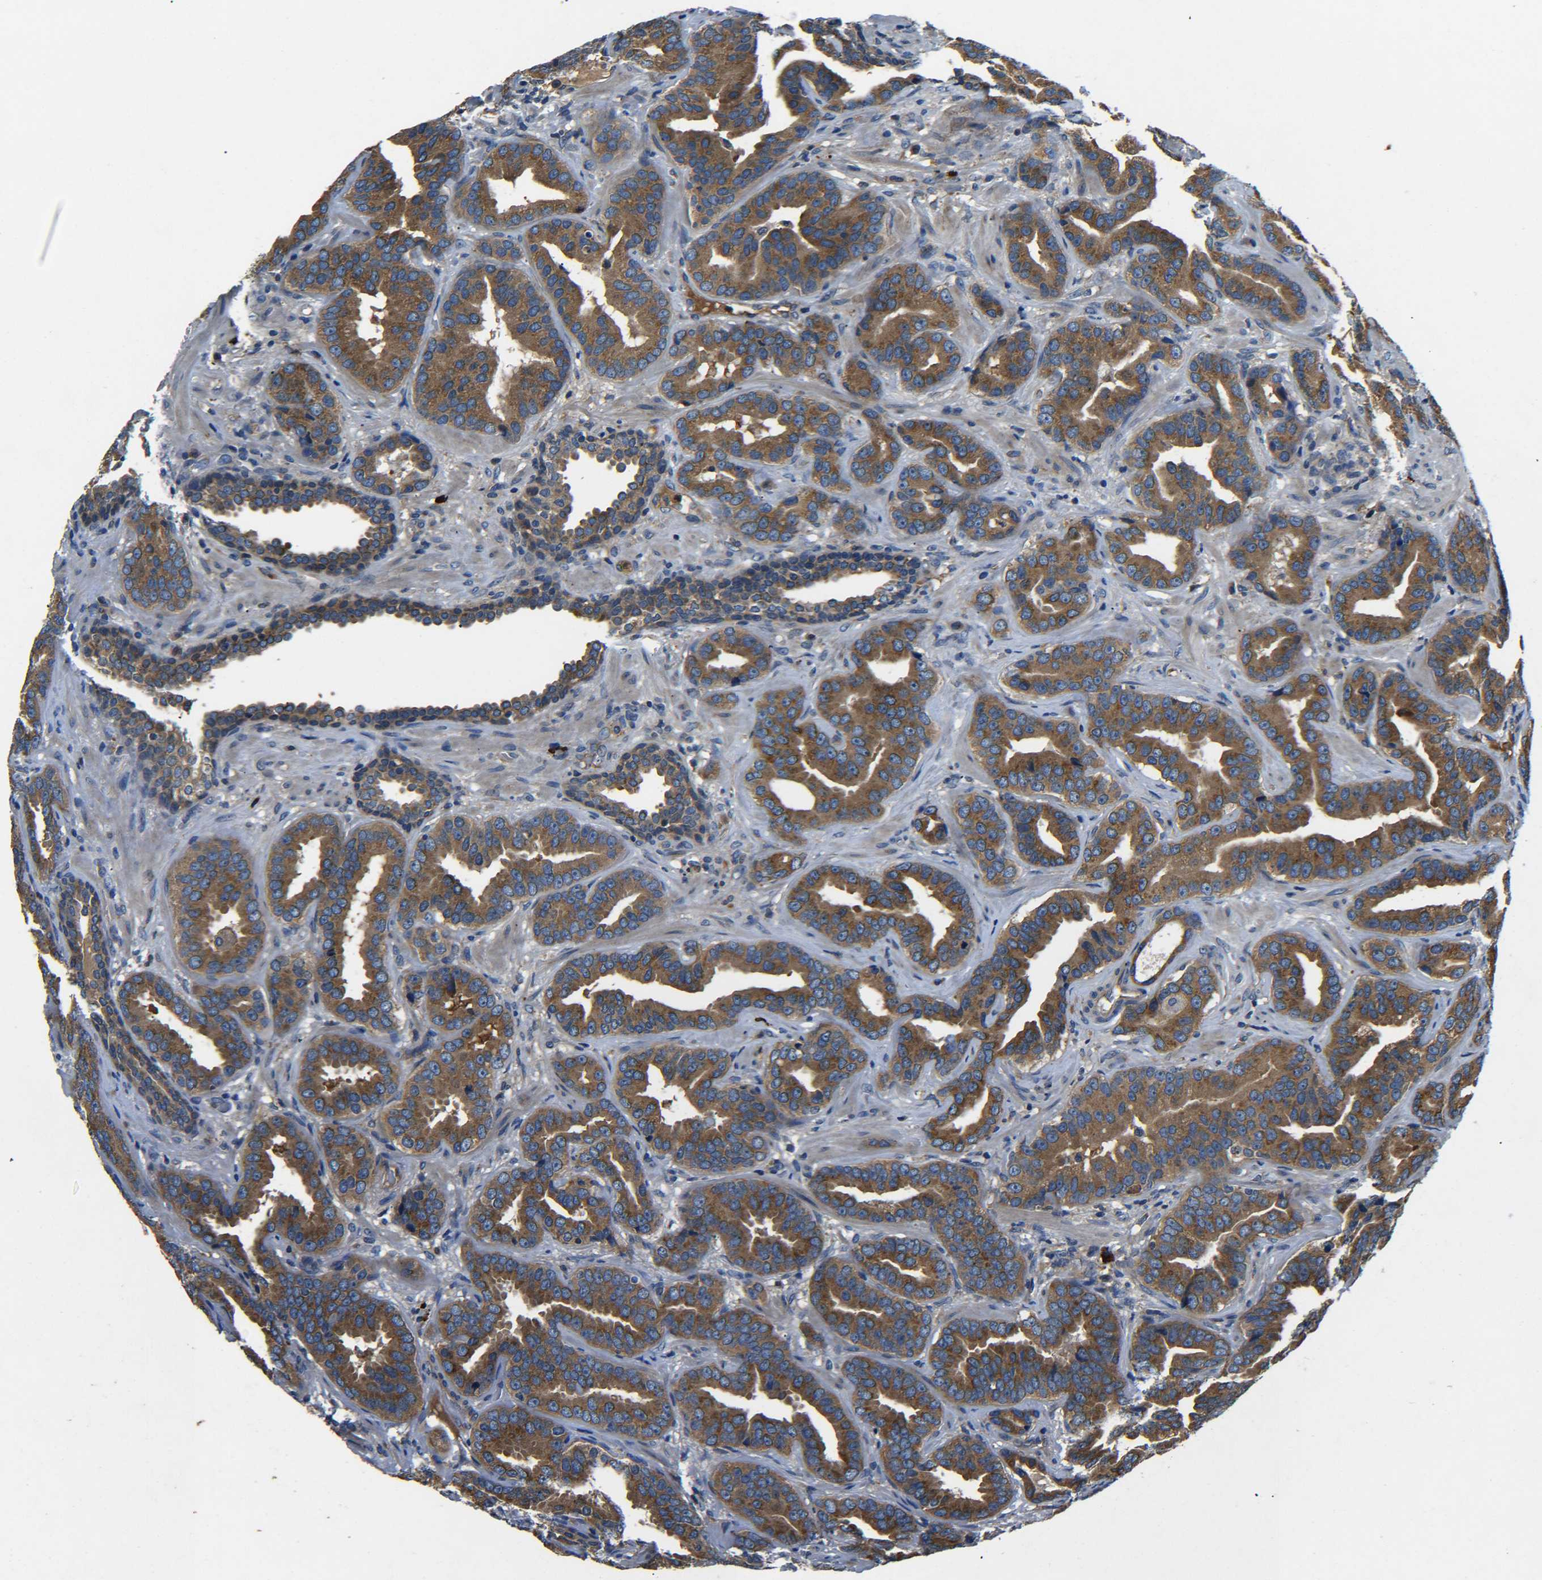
{"staining": {"intensity": "moderate", "quantity": ">75%", "location": "cytoplasmic/membranous"}, "tissue": "prostate cancer", "cell_type": "Tumor cells", "image_type": "cancer", "snomed": [{"axis": "morphology", "description": "Adenocarcinoma, Low grade"}, {"axis": "topography", "description": "Prostate"}], "caption": "Approximately >75% of tumor cells in low-grade adenocarcinoma (prostate) exhibit moderate cytoplasmic/membranous protein staining as visualized by brown immunohistochemical staining.", "gene": "RAB1B", "patient": {"sex": "male", "age": 59}}